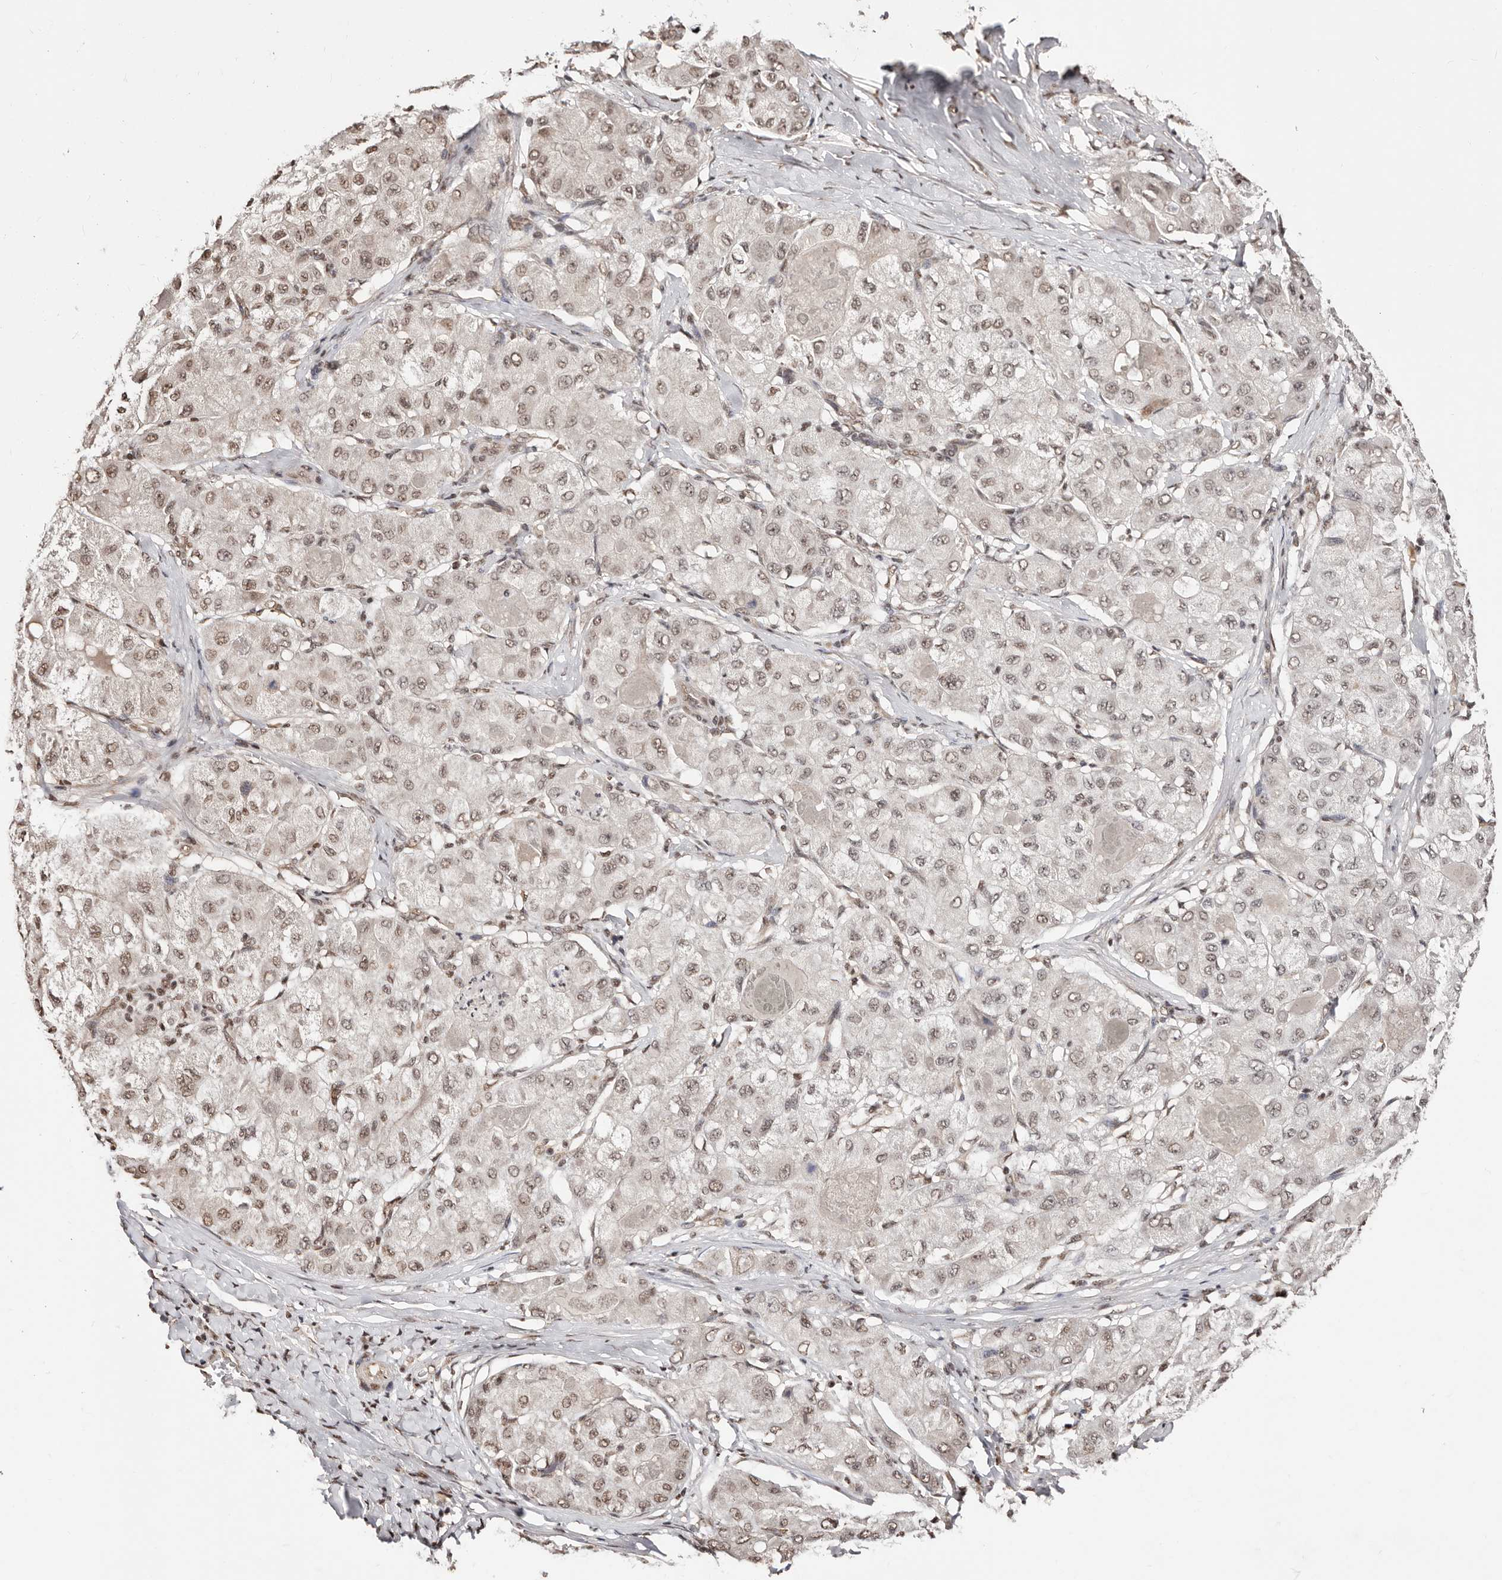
{"staining": {"intensity": "moderate", "quantity": ">75%", "location": "nuclear"}, "tissue": "liver cancer", "cell_type": "Tumor cells", "image_type": "cancer", "snomed": [{"axis": "morphology", "description": "Carcinoma, Hepatocellular, NOS"}, {"axis": "topography", "description": "Liver"}], "caption": "Liver cancer (hepatocellular carcinoma) stained for a protein shows moderate nuclear positivity in tumor cells. (IHC, brightfield microscopy, high magnification).", "gene": "BICRAL", "patient": {"sex": "male", "age": 80}}